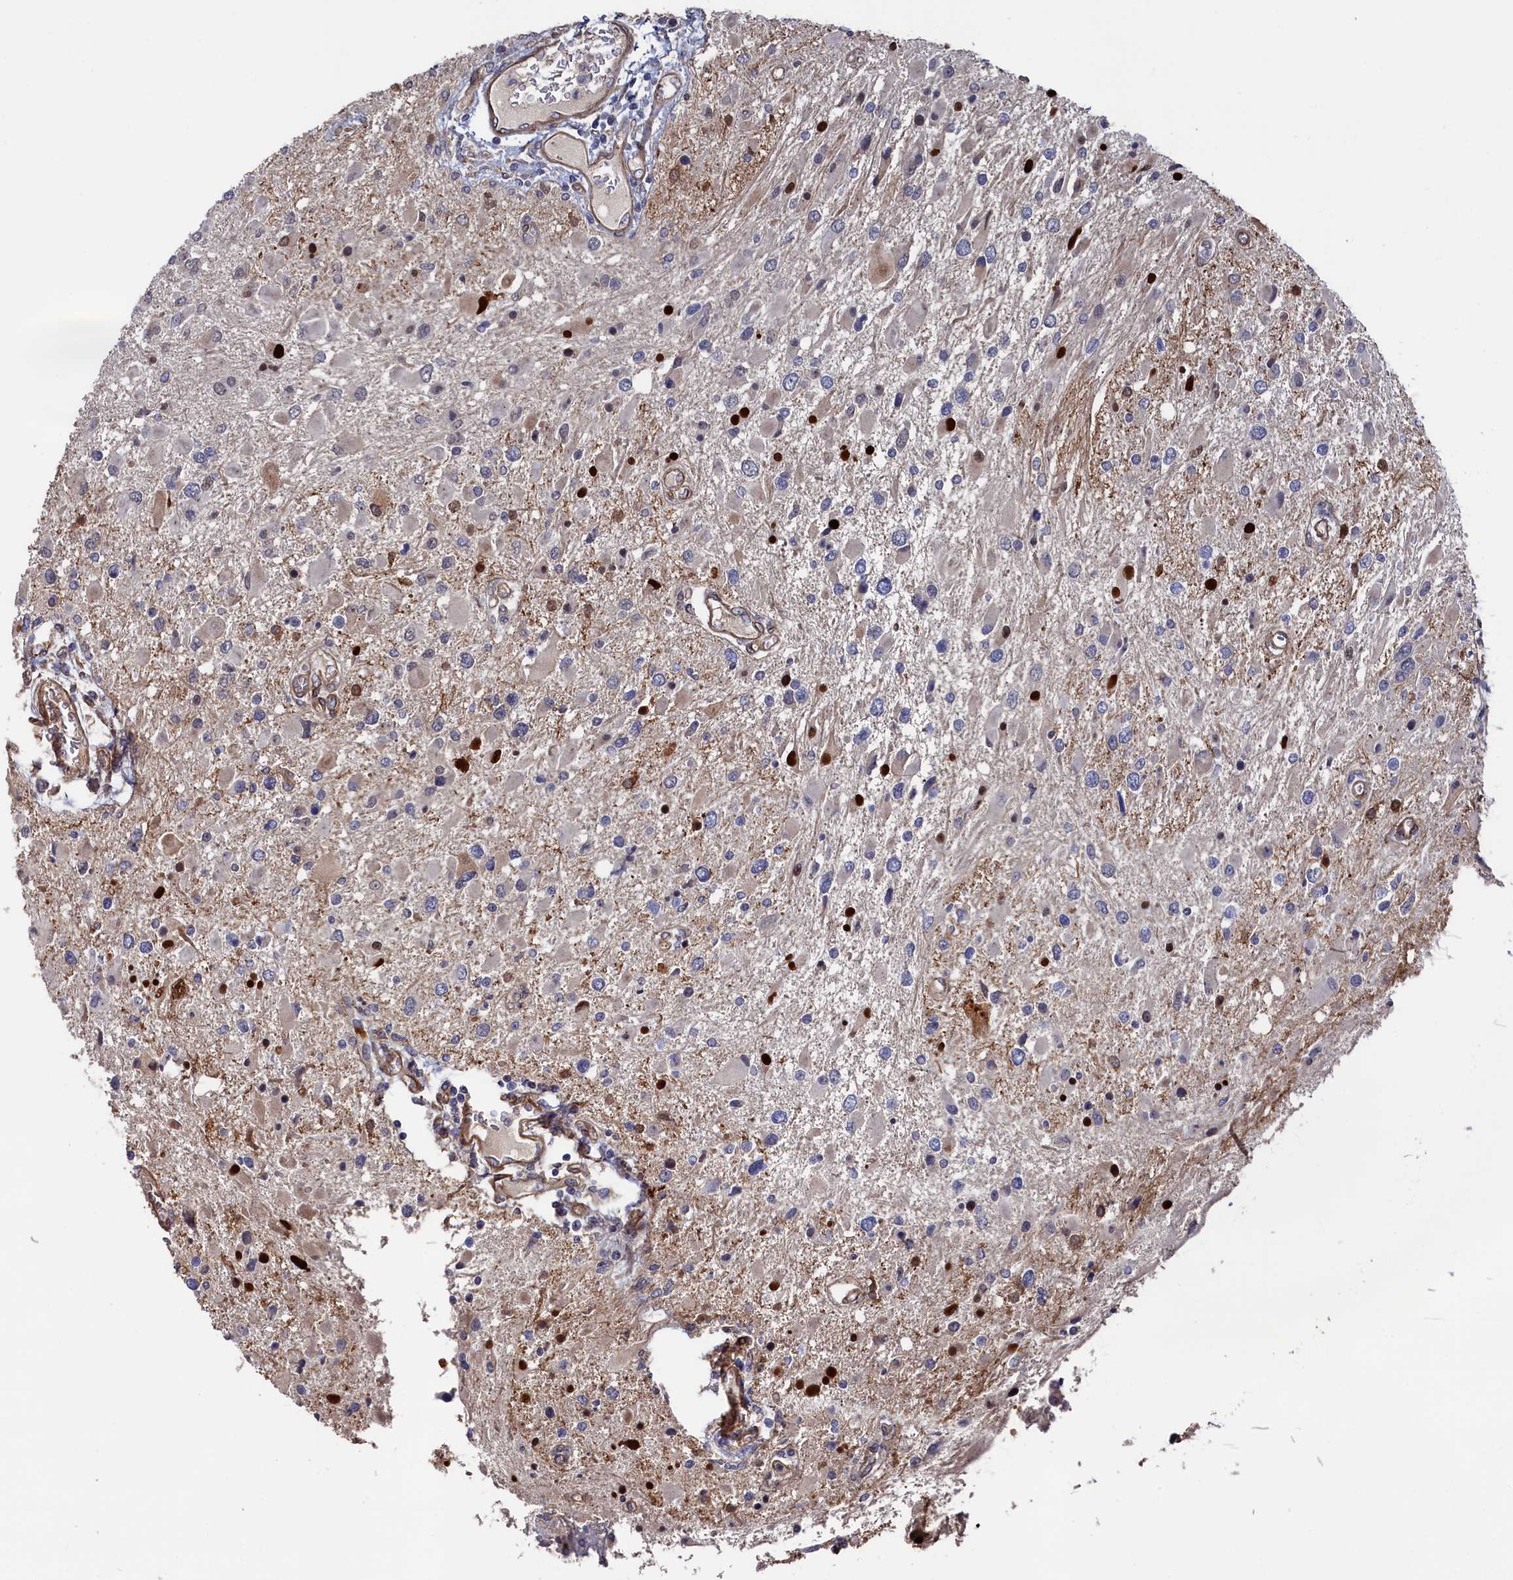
{"staining": {"intensity": "negative", "quantity": "none", "location": "none"}, "tissue": "glioma", "cell_type": "Tumor cells", "image_type": "cancer", "snomed": [{"axis": "morphology", "description": "Glioma, malignant, High grade"}, {"axis": "topography", "description": "Brain"}], "caption": "Tumor cells are negative for protein expression in human malignant glioma (high-grade).", "gene": "ZNF891", "patient": {"sex": "male", "age": 53}}